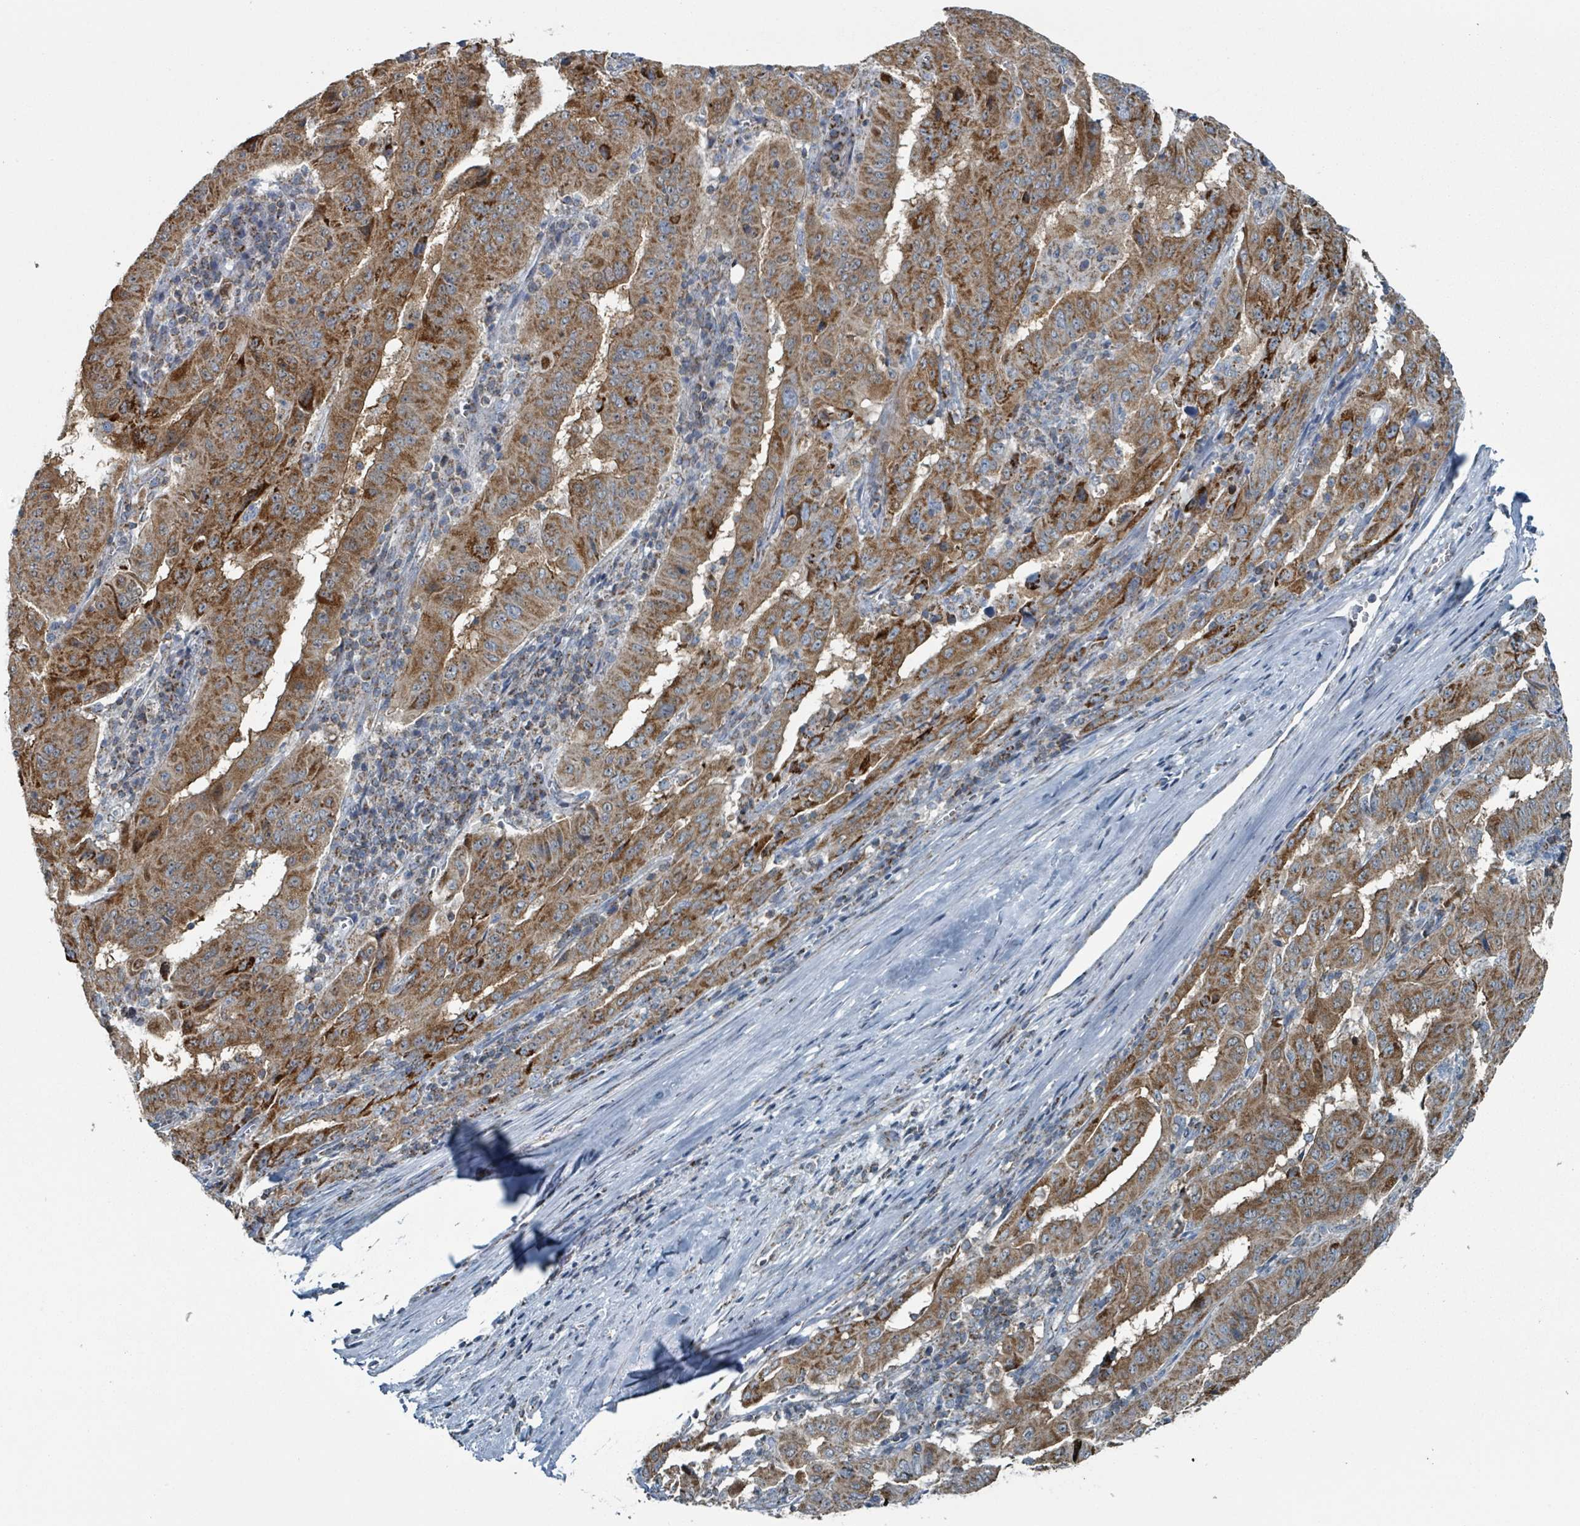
{"staining": {"intensity": "moderate", "quantity": ">75%", "location": "cytoplasmic/membranous"}, "tissue": "pancreatic cancer", "cell_type": "Tumor cells", "image_type": "cancer", "snomed": [{"axis": "morphology", "description": "Adenocarcinoma, NOS"}, {"axis": "topography", "description": "Pancreas"}], "caption": "Immunohistochemical staining of human pancreatic cancer (adenocarcinoma) shows medium levels of moderate cytoplasmic/membranous protein expression in approximately >75% of tumor cells.", "gene": "ABHD18", "patient": {"sex": "male", "age": 63}}